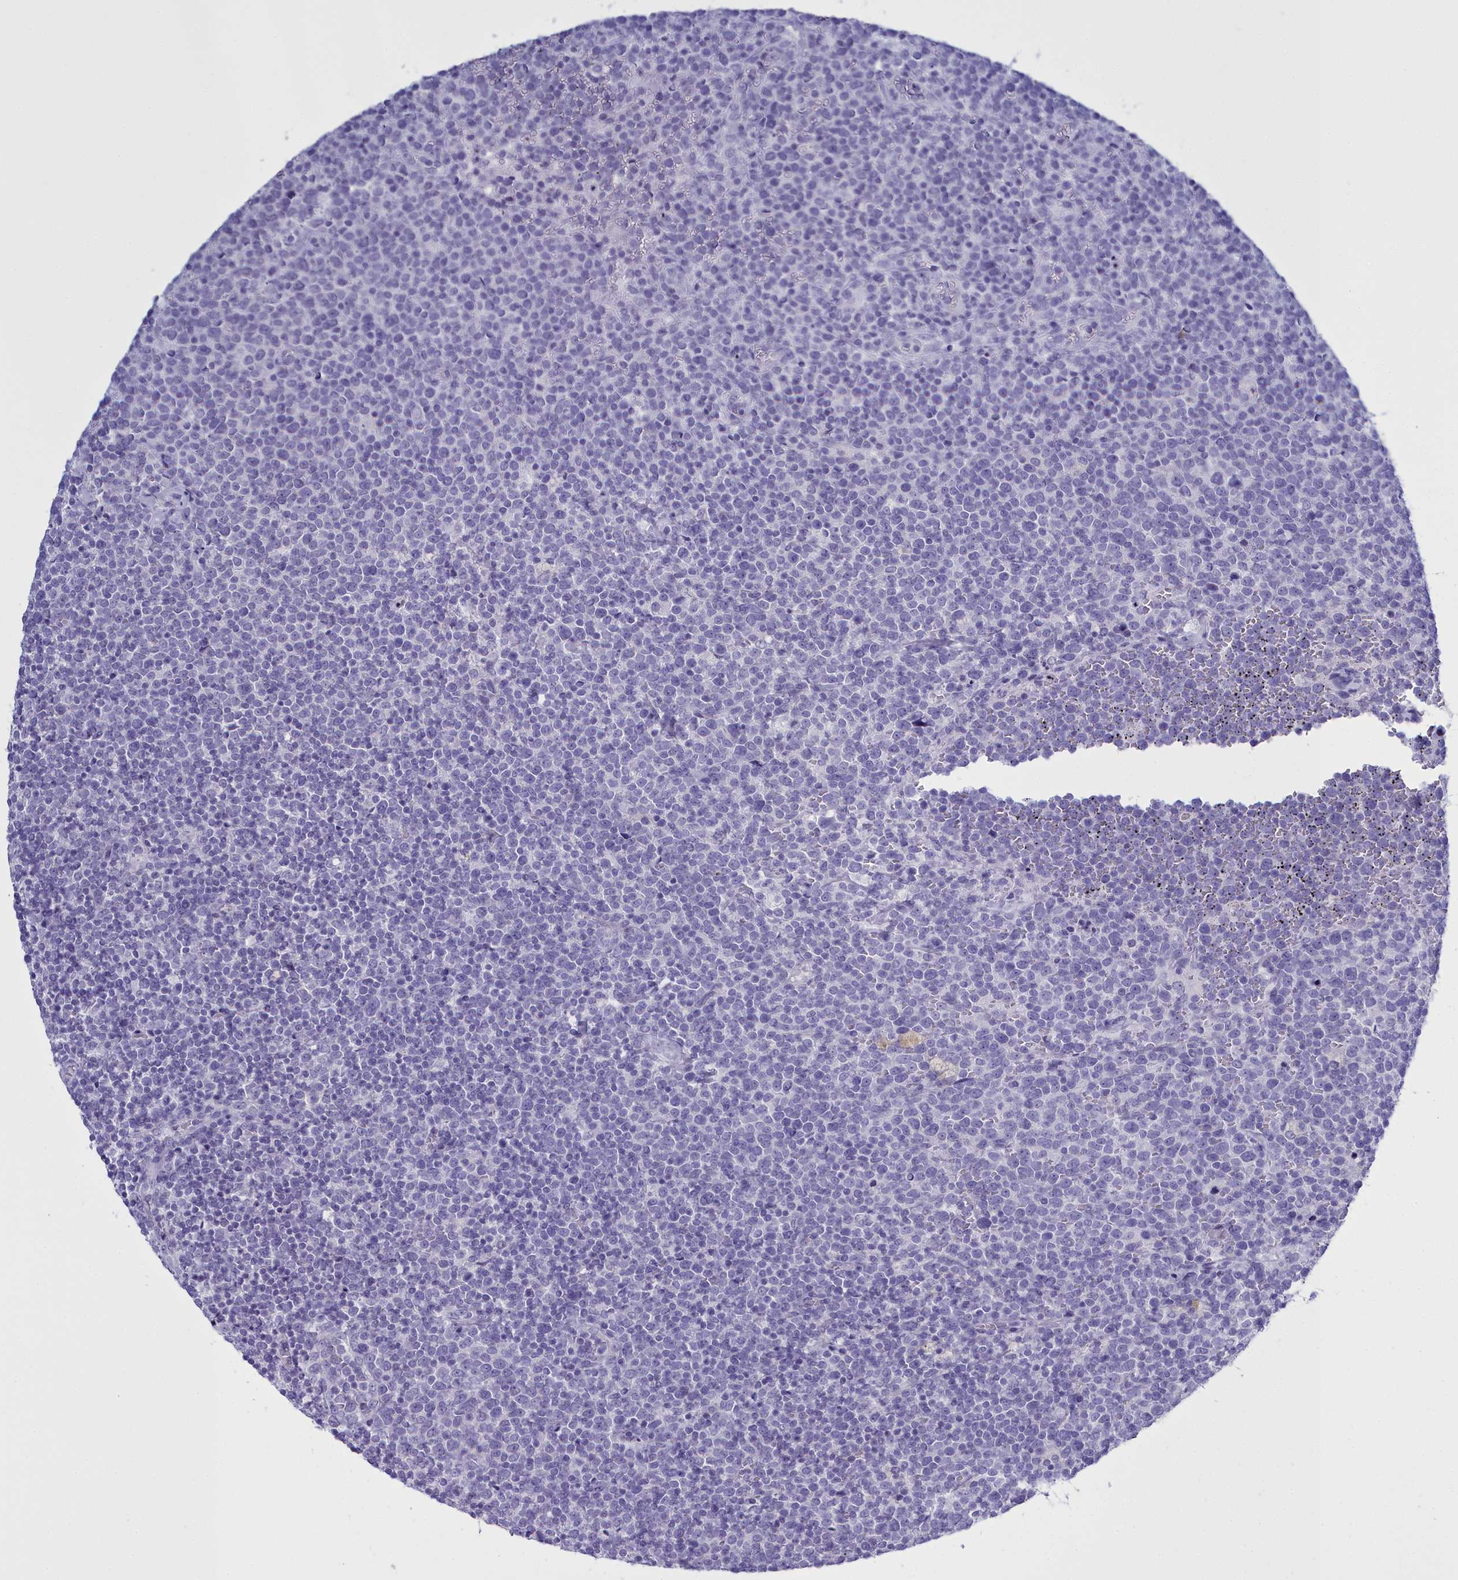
{"staining": {"intensity": "negative", "quantity": "none", "location": "none"}, "tissue": "lymphoma", "cell_type": "Tumor cells", "image_type": "cancer", "snomed": [{"axis": "morphology", "description": "Malignant lymphoma, non-Hodgkin's type, High grade"}, {"axis": "topography", "description": "Lymph node"}], "caption": "Micrograph shows no protein staining in tumor cells of lymphoma tissue.", "gene": "MAP6", "patient": {"sex": "male", "age": 61}}